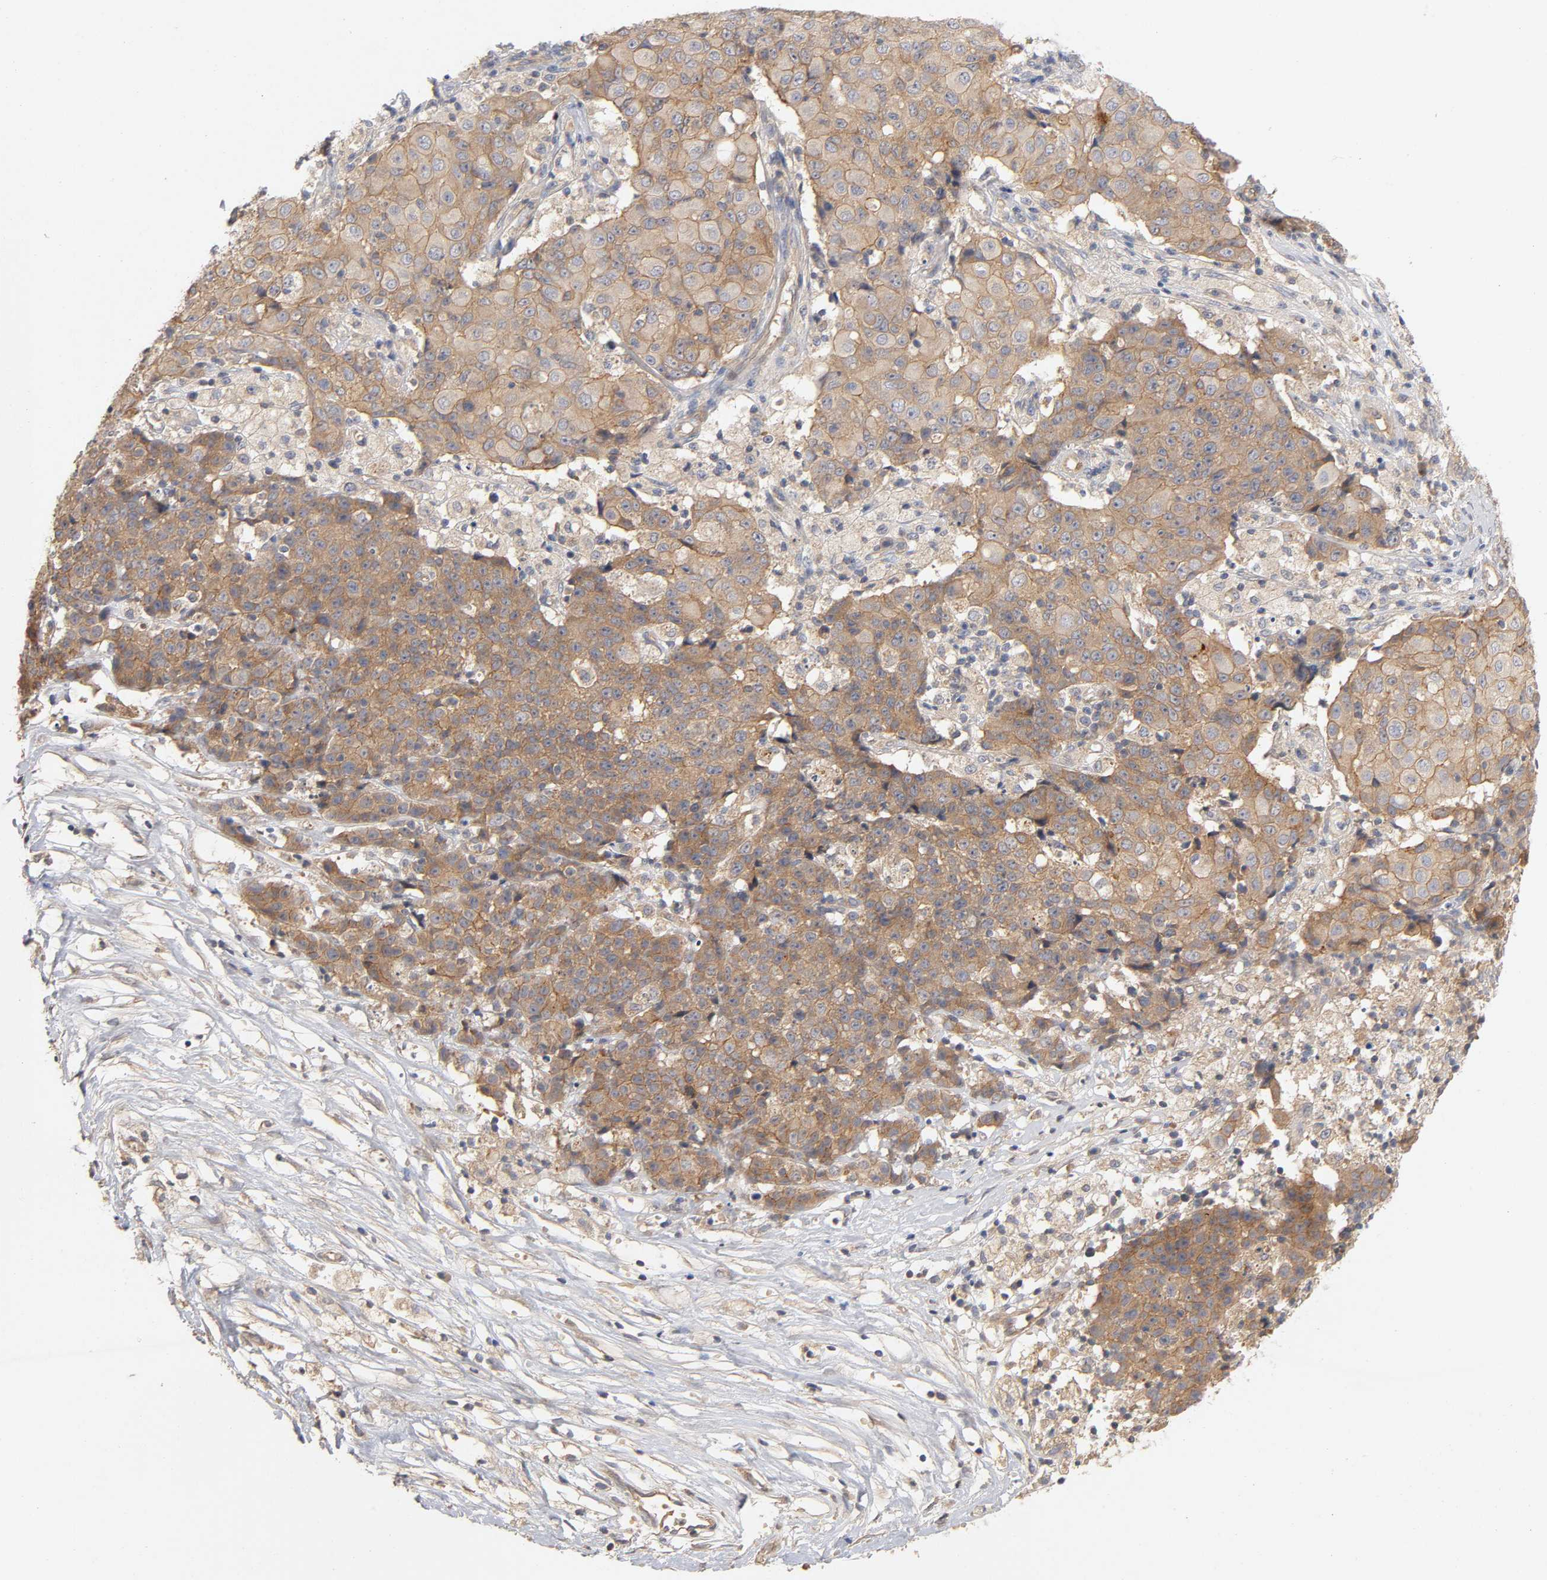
{"staining": {"intensity": "moderate", "quantity": ">75%", "location": "cytoplasmic/membranous"}, "tissue": "ovarian cancer", "cell_type": "Tumor cells", "image_type": "cancer", "snomed": [{"axis": "morphology", "description": "Carcinoma, endometroid"}, {"axis": "topography", "description": "Ovary"}], "caption": "An immunohistochemistry (IHC) micrograph of tumor tissue is shown. Protein staining in brown highlights moderate cytoplasmic/membranous positivity in endometroid carcinoma (ovarian) within tumor cells.", "gene": "PDZD11", "patient": {"sex": "female", "age": 42}}